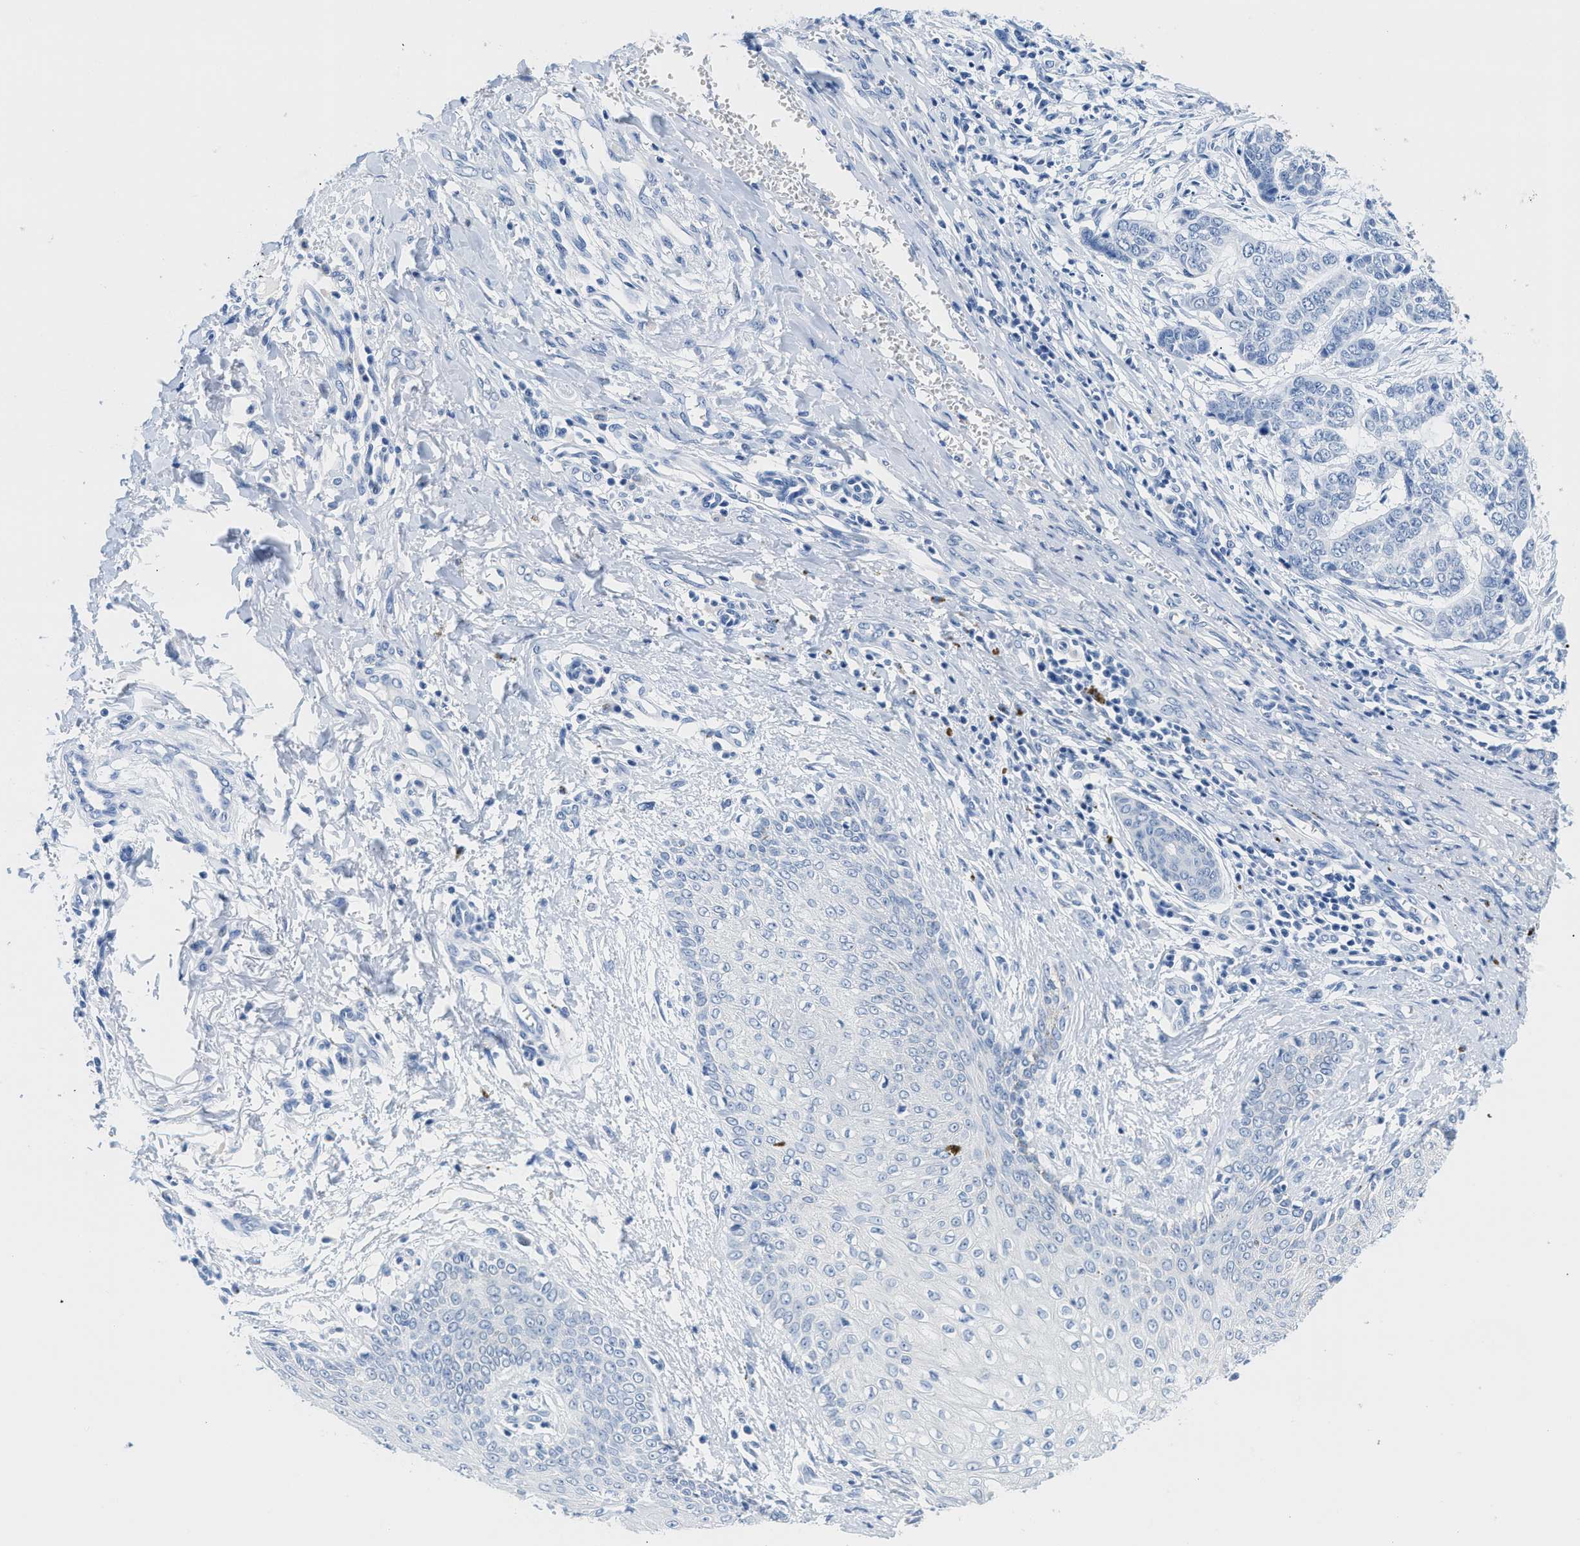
{"staining": {"intensity": "negative", "quantity": "none", "location": "none"}, "tissue": "skin cancer", "cell_type": "Tumor cells", "image_type": "cancer", "snomed": [{"axis": "morphology", "description": "Basal cell carcinoma"}, {"axis": "topography", "description": "Skin"}], "caption": "DAB immunohistochemical staining of basal cell carcinoma (skin) demonstrates no significant positivity in tumor cells.", "gene": "GSN", "patient": {"sex": "female", "age": 64}}